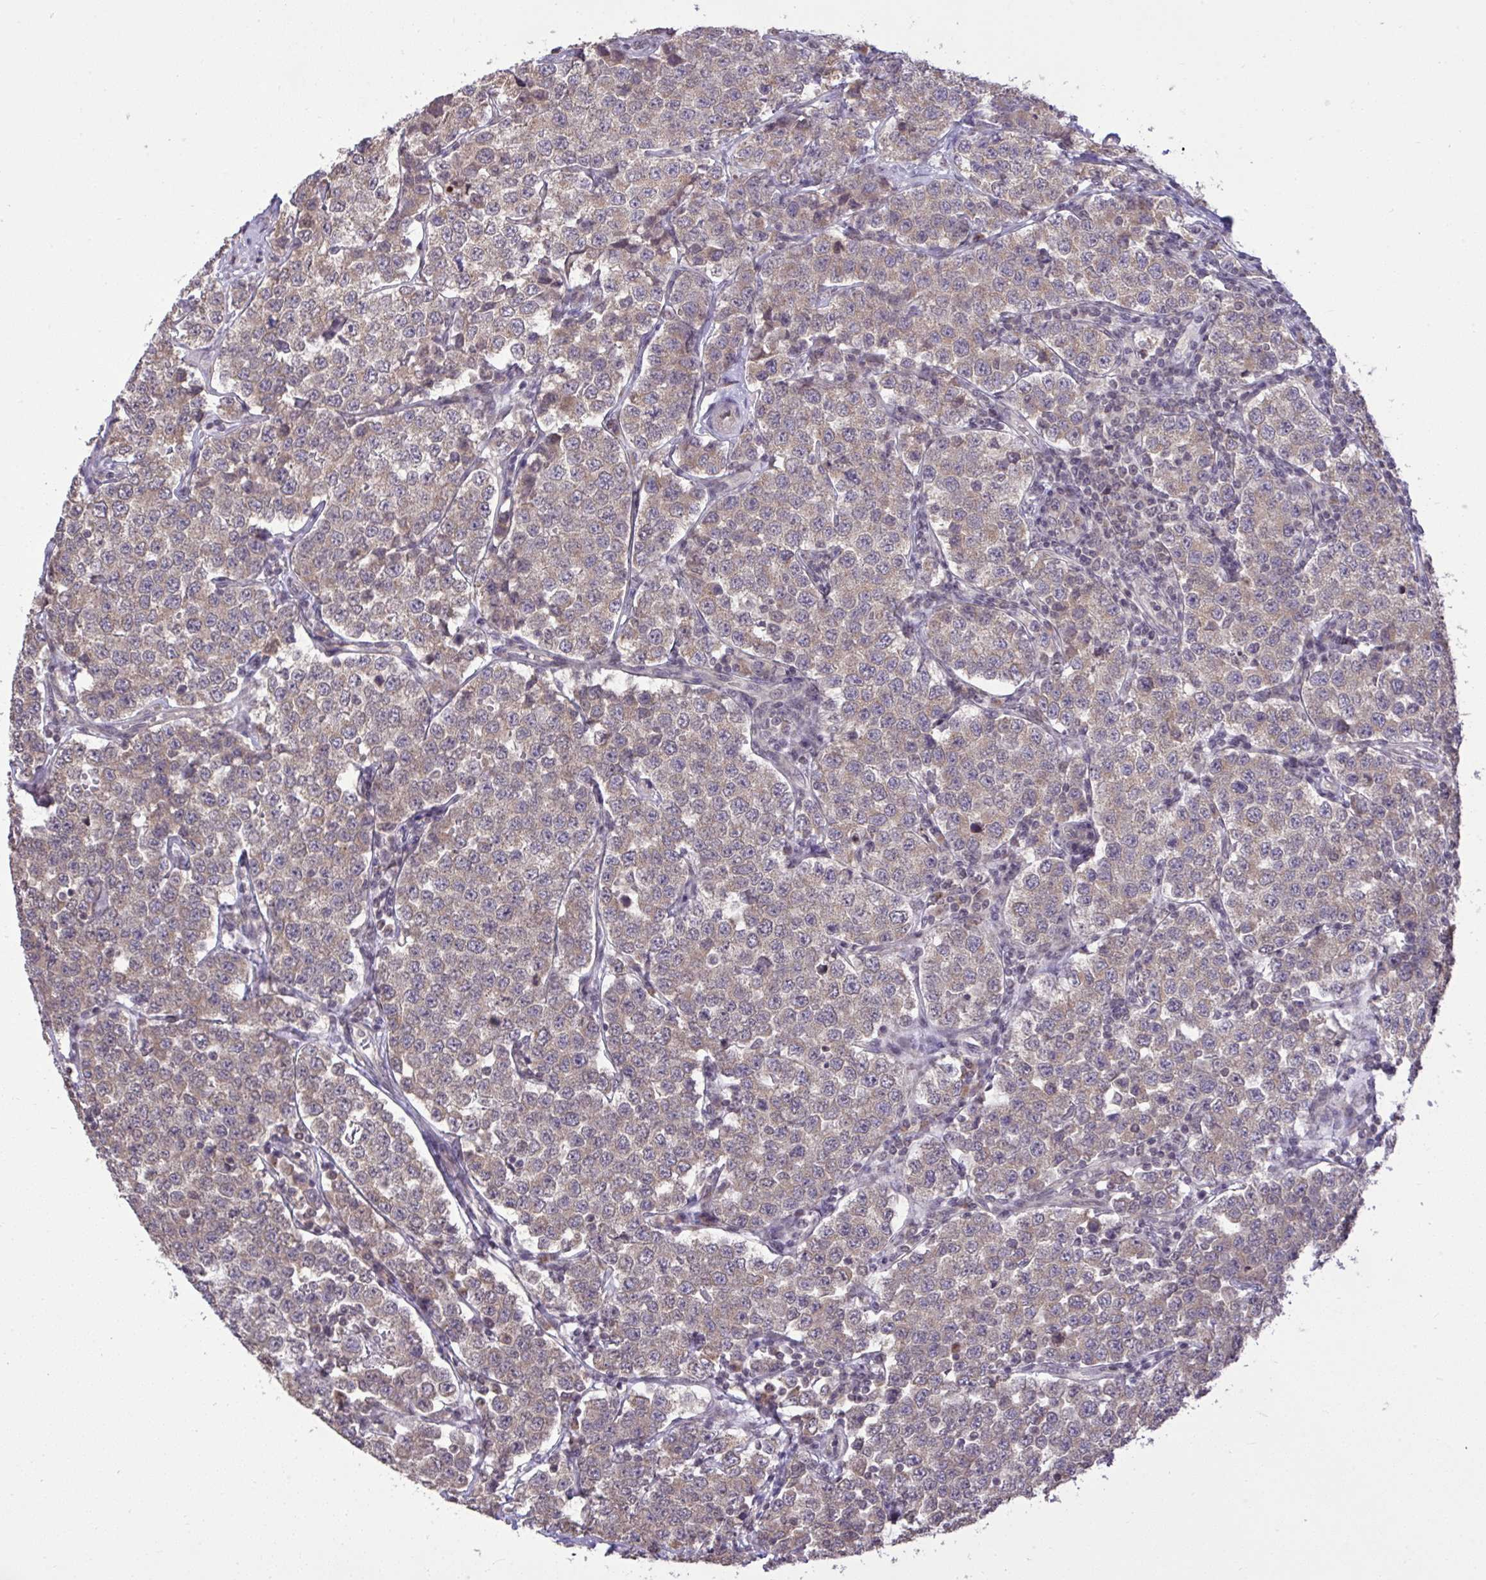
{"staining": {"intensity": "moderate", "quantity": ">75%", "location": "cytoplasmic/membranous"}, "tissue": "testis cancer", "cell_type": "Tumor cells", "image_type": "cancer", "snomed": [{"axis": "morphology", "description": "Seminoma, NOS"}, {"axis": "topography", "description": "Testis"}], "caption": "The immunohistochemical stain shows moderate cytoplasmic/membranous expression in tumor cells of testis cancer tissue.", "gene": "CYP20A1", "patient": {"sex": "male", "age": 34}}